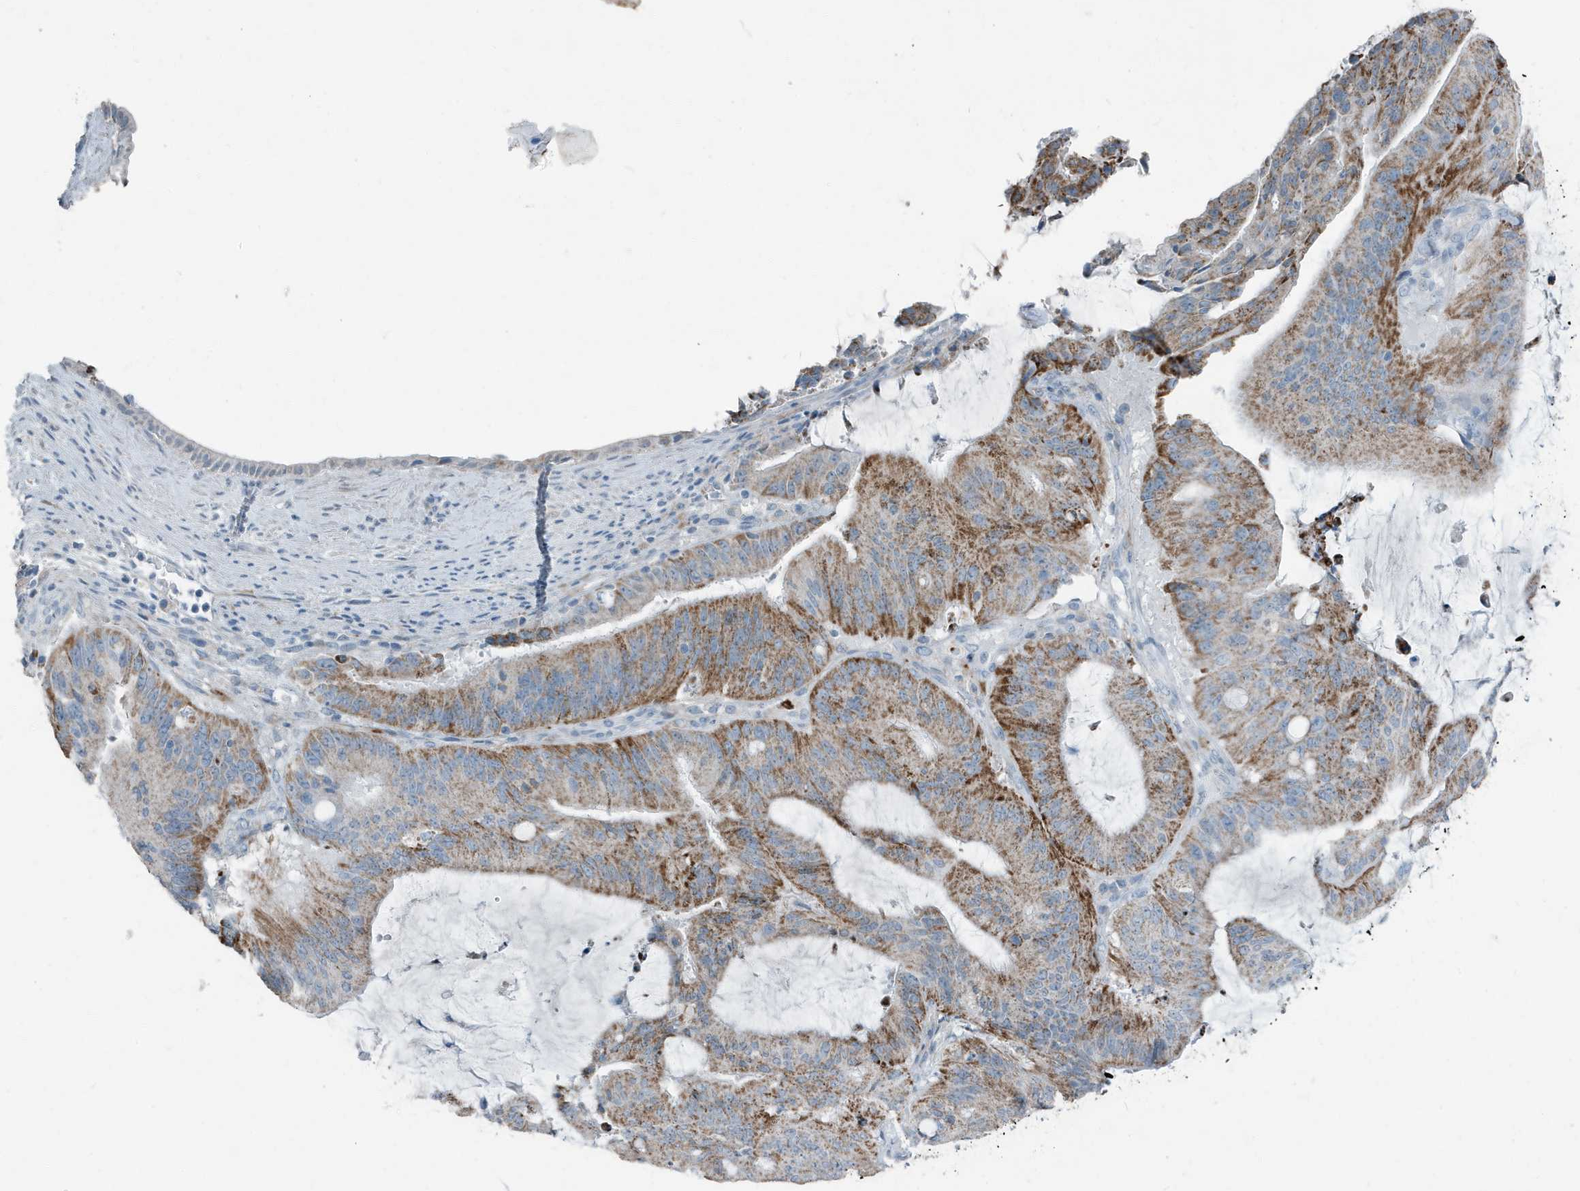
{"staining": {"intensity": "moderate", "quantity": ">75%", "location": "cytoplasmic/membranous"}, "tissue": "liver cancer", "cell_type": "Tumor cells", "image_type": "cancer", "snomed": [{"axis": "morphology", "description": "Normal tissue, NOS"}, {"axis": "morphology", "description": "Cholangiocarcinoma"}, {"axis": "topography", "description": "Liver"}, {"axis": "topography", "description": "Peripheral nerve tissue"}], "caption": "This image shows IHC staining of human cholangiocarcinoma (liver), with medium moderate cytoplasmic/membranous expression in approximately >75% of tumor cells.", "gene": "FAM162A", "patient": {"sex": "female", "age": 73}}